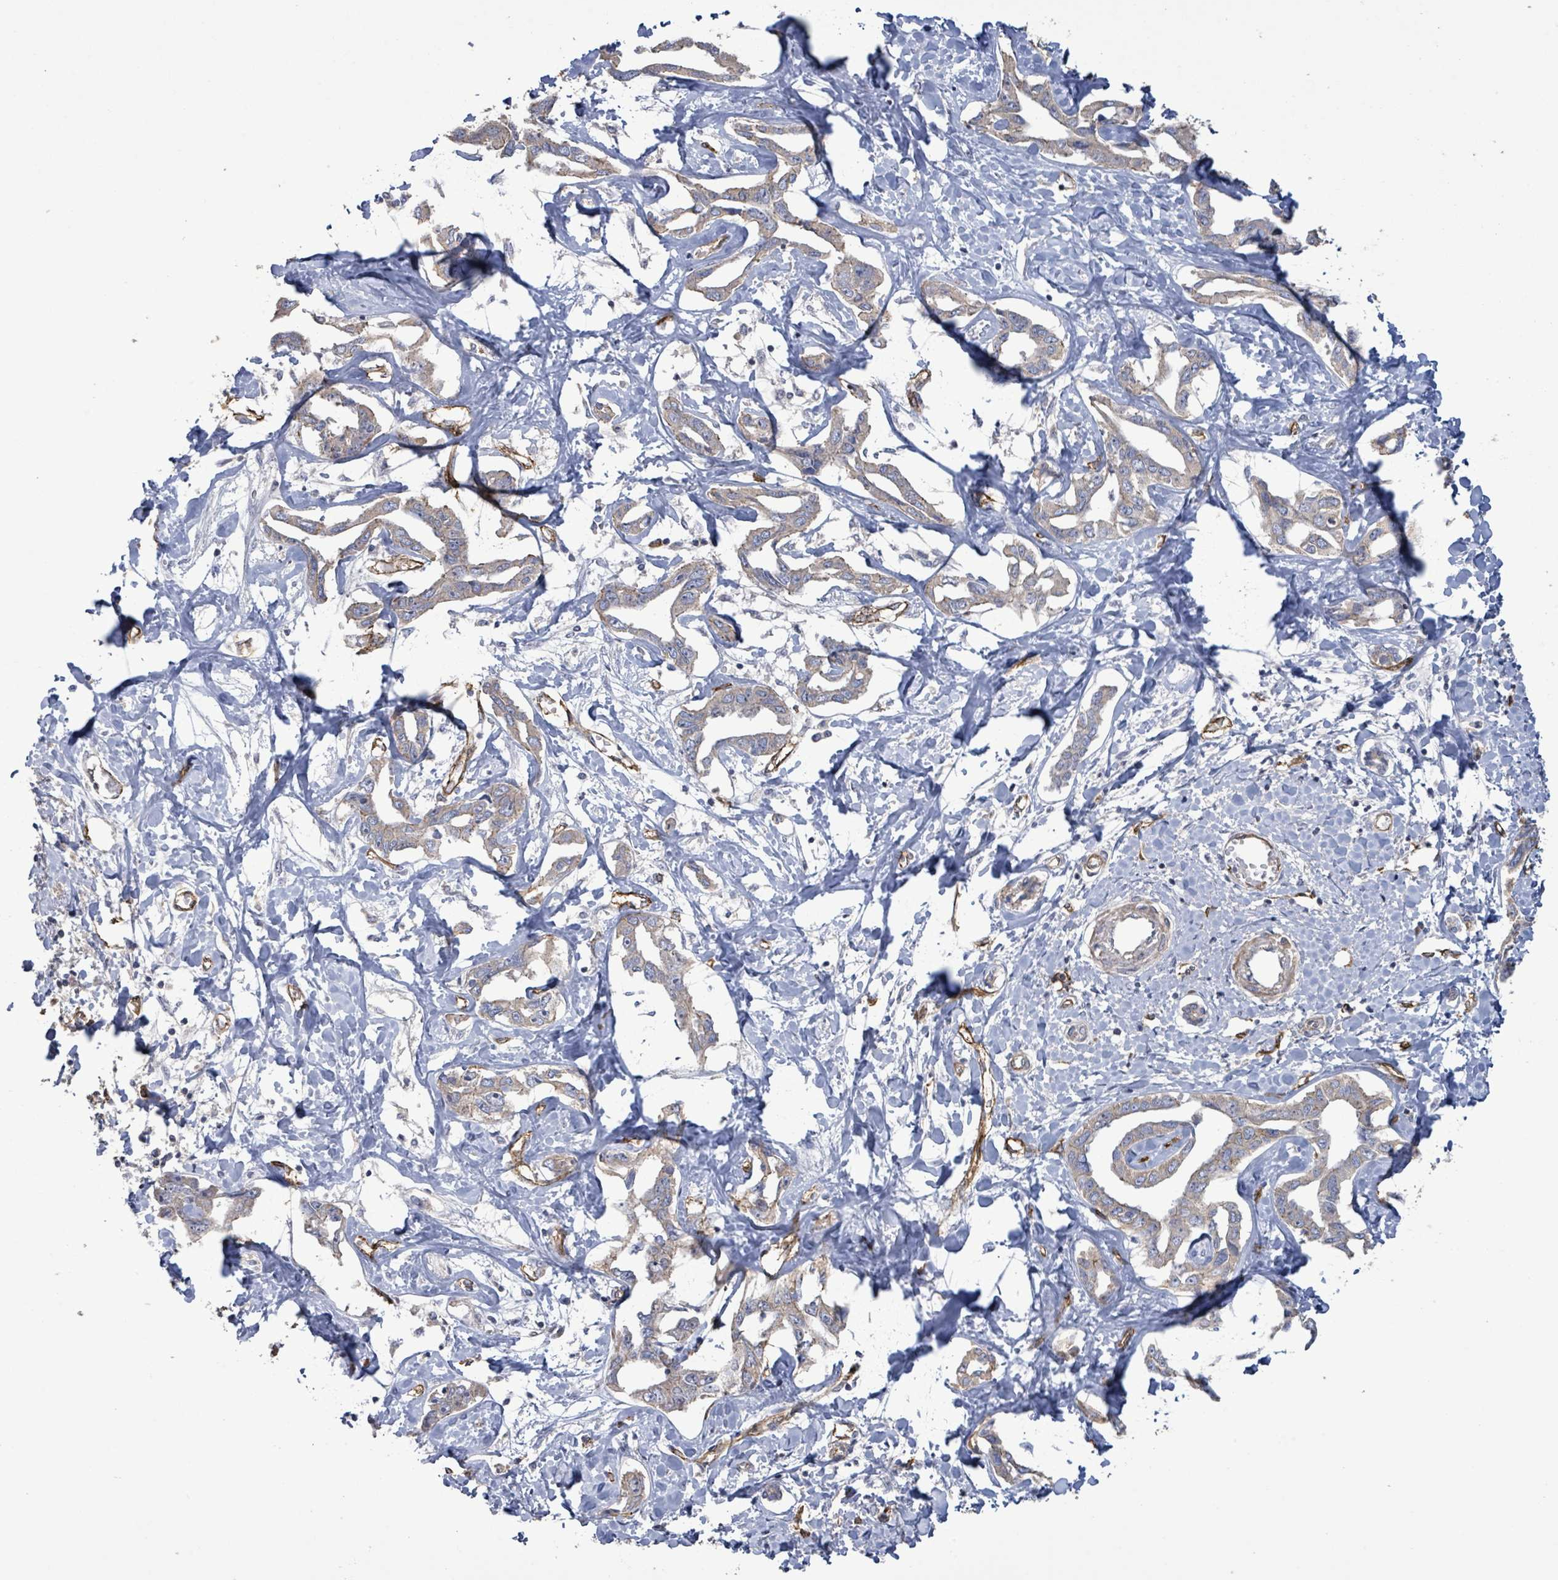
{"staining": {"intensity": "weak", "quantity": "25%-75%", "location": "cytoplasmic/membranous"}, "tissue": "liver cancer", "cell_type": "Tumor cells", "image_type": "cancer", "snomed": [{"axis": "morphology", "description": "Cholangiocarcinoma"}, {"axis": "topography", "description": "Liver"}], "caption": "This is an image of immunohistochemistry staining of cholangiocarcinoma (liver), which shows weak expression in the cytoplasmic/membranous of tumor cells.", "gene": "KANK3", "patient": {"sex": "male", "age": 59}}